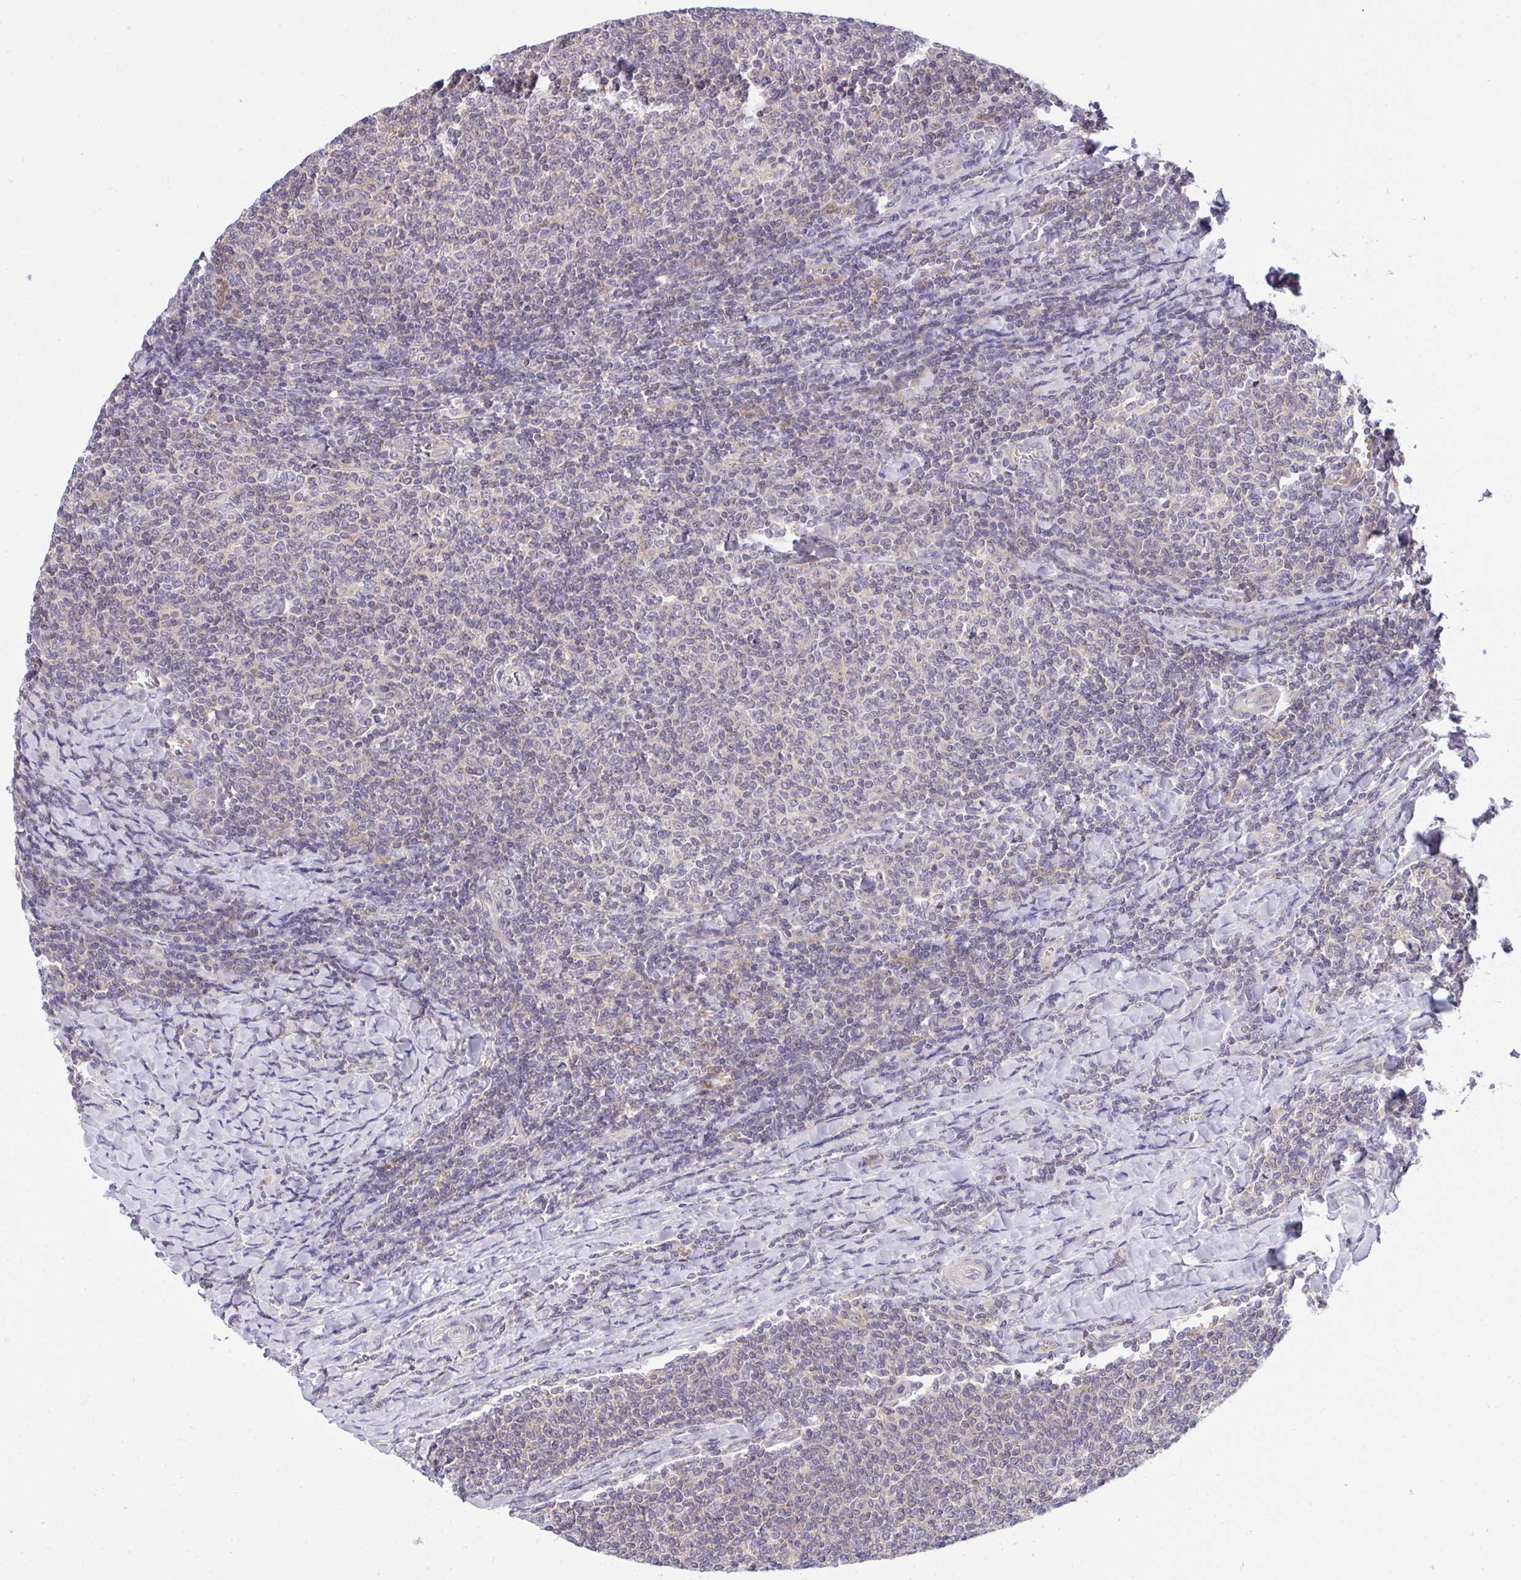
{"staining": {"intensity": "negative", "quantity": "none", "location": "none"}, "tissue": "lymphoma", "cell_type": "Tumor cells", "image_type": "cancer", "snomed": [{"axis": "morphology", "description": "Malignant lymphoma, non-Hodgkin's type, Low grade"}, {"axis": "topography", "description": "Lymph node"}], "caption": "Low-grade malignant lymphoma, non-Hodgkin's type stained for a protein using IHC shows no expression tumor cells.", "gene": "C19orf54", "patient": {"sex": "male", "age": 52}}